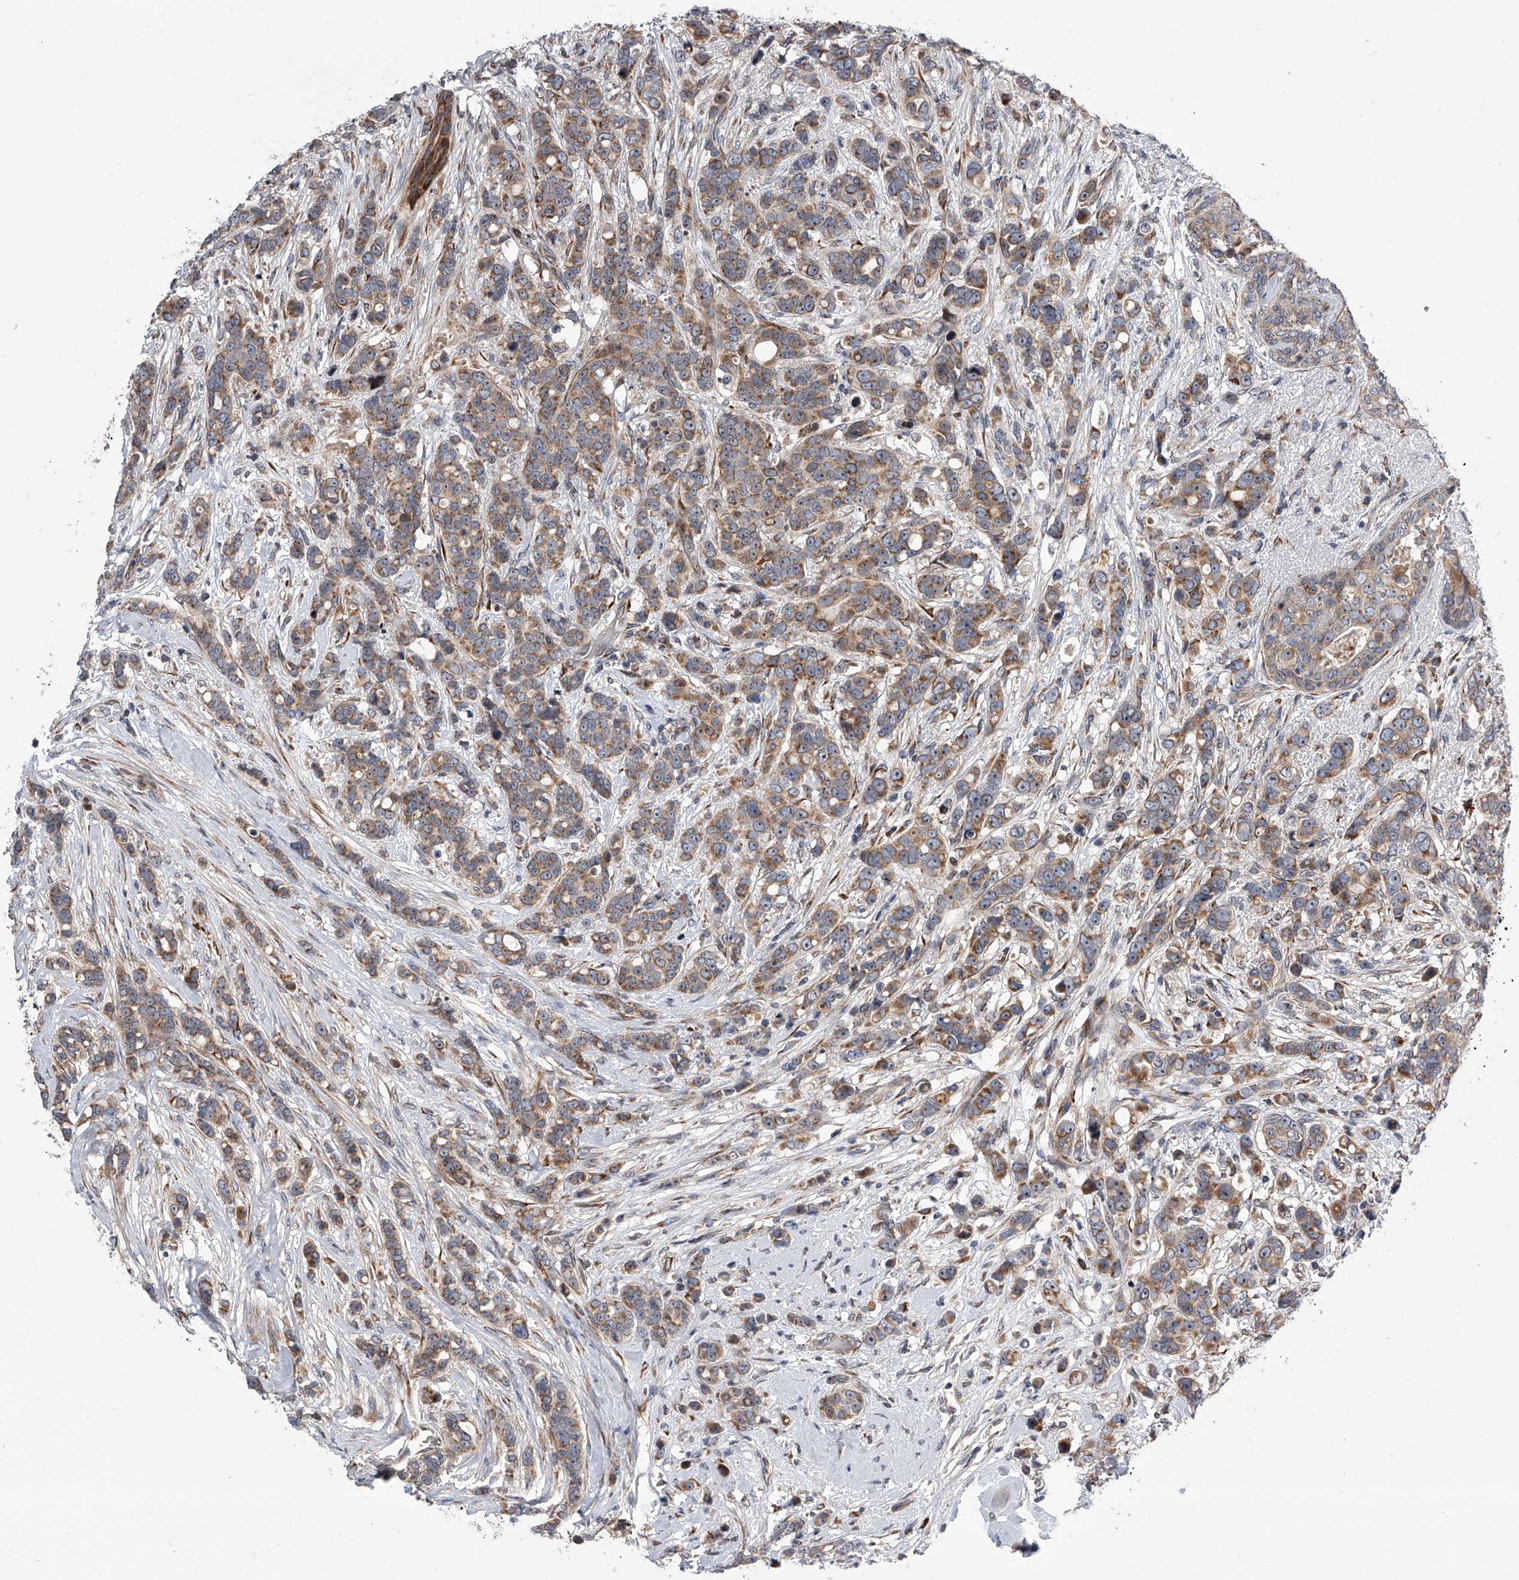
{"staining": {"intensity": "moderate", "quantity": ">75%", "location": "cytoplasmic/membranous"}, "tissue": "breast cancer", "cell_type": "Tumor cells", "image_type": "cancer", "snomed": [{"axis": "morphology", "description": "Lobular carcinoma"}, {"axis": "topography", "description": "Breast"}], "caption": "Moderate cytoplasmic/membranous protein positivity is seen in approximately >75% of tumor cells in breast cancer.", "gene": "DLGAP2", "patient": {"sex": "female", "age": 51}}